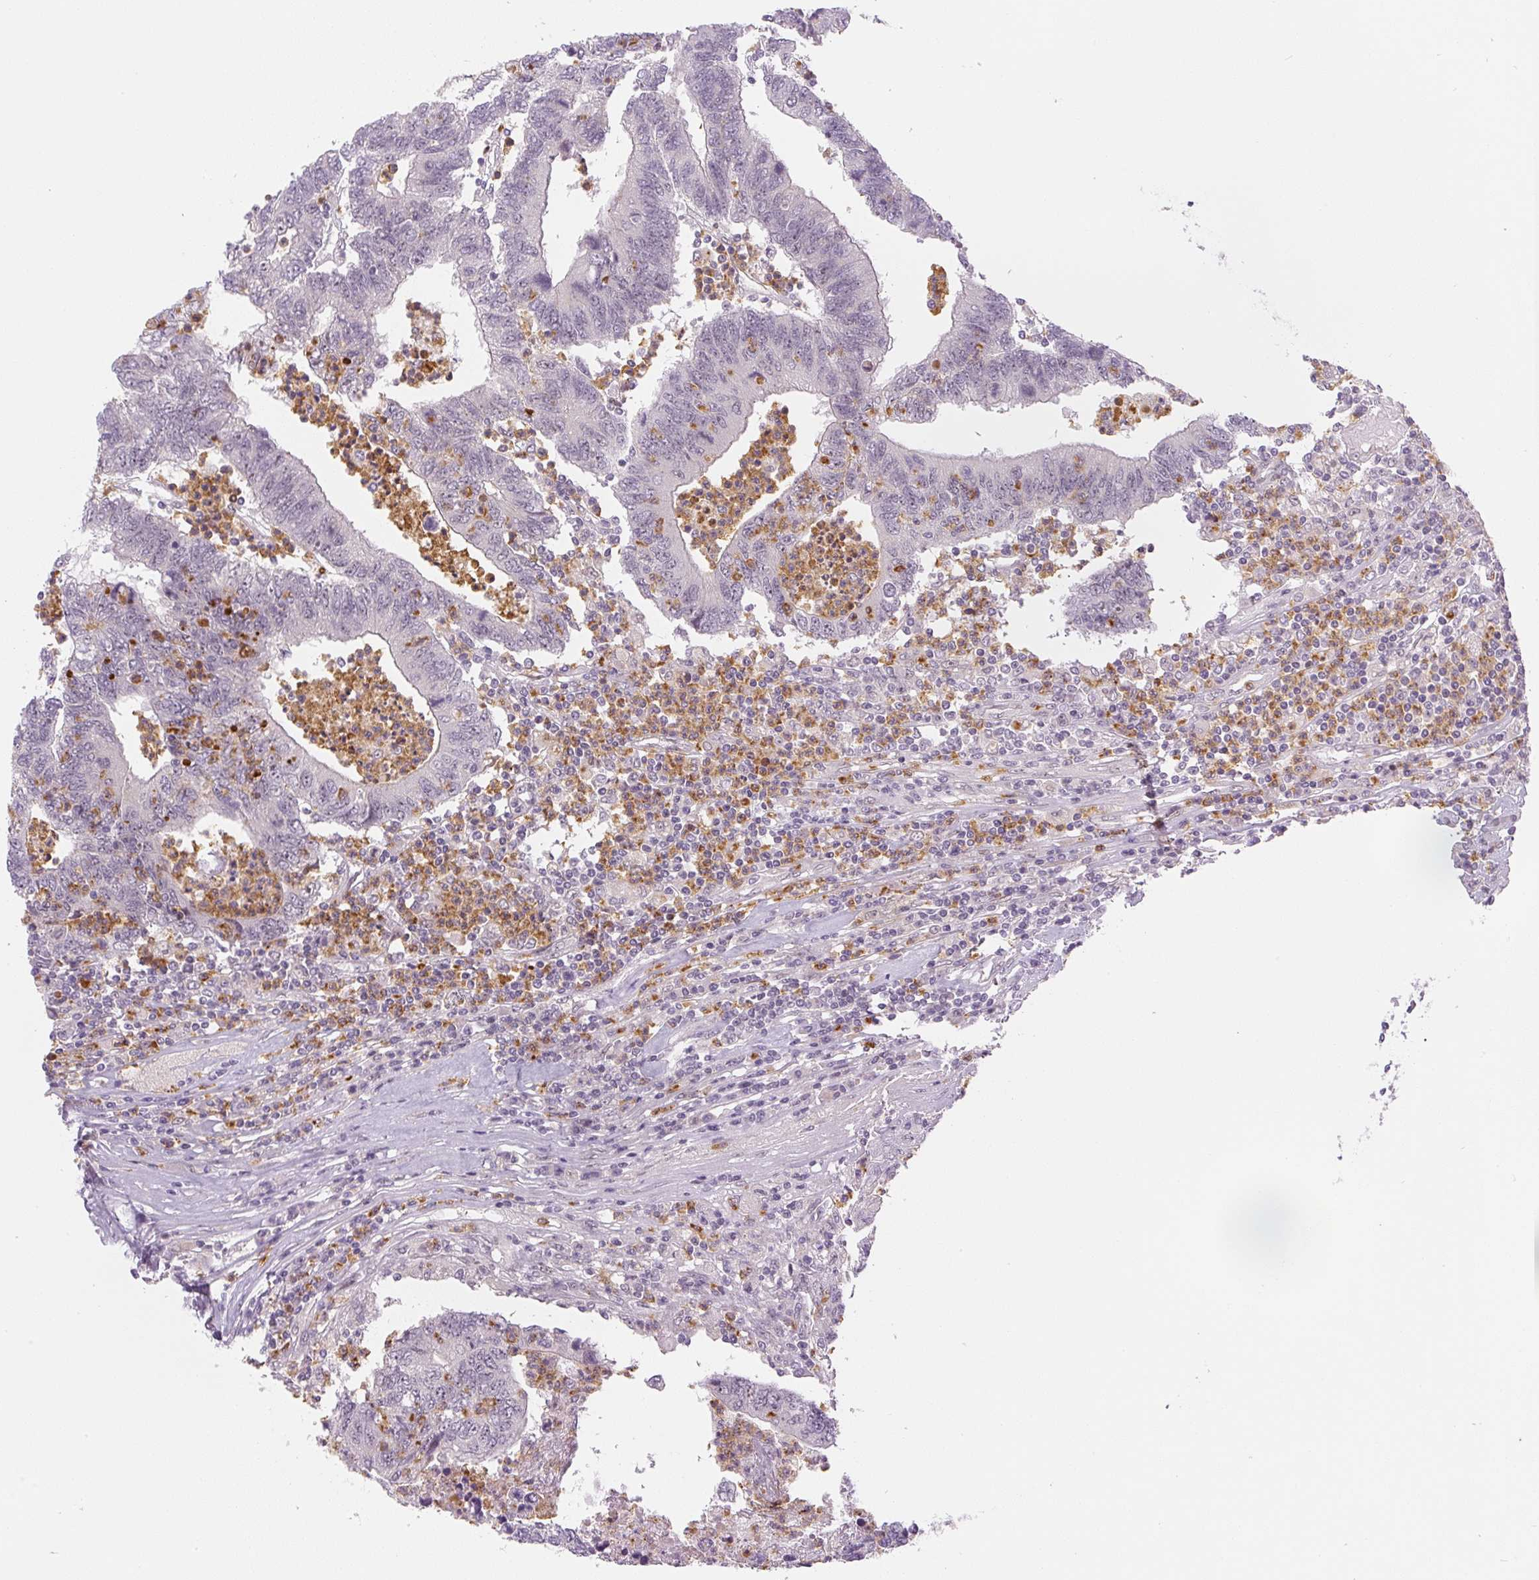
{"staining": {"intensity": "negative", "quantity": "none", "location": "none"}, "tissue": "colorectal cancer", "cell_type": "Tumor cells", "image_type": "cancer", "snomed": [{"axis": "morphology", "description": "Adenocarcinoma, NOS"}, {"axis": "topography", "description": "Colon"}], "caption": "Tumor cells show no significant protein expression in colorectal cancer (adenocarcinoma).", "gene": "SGF29", "patient": {"sex": "female", "age": 48}}